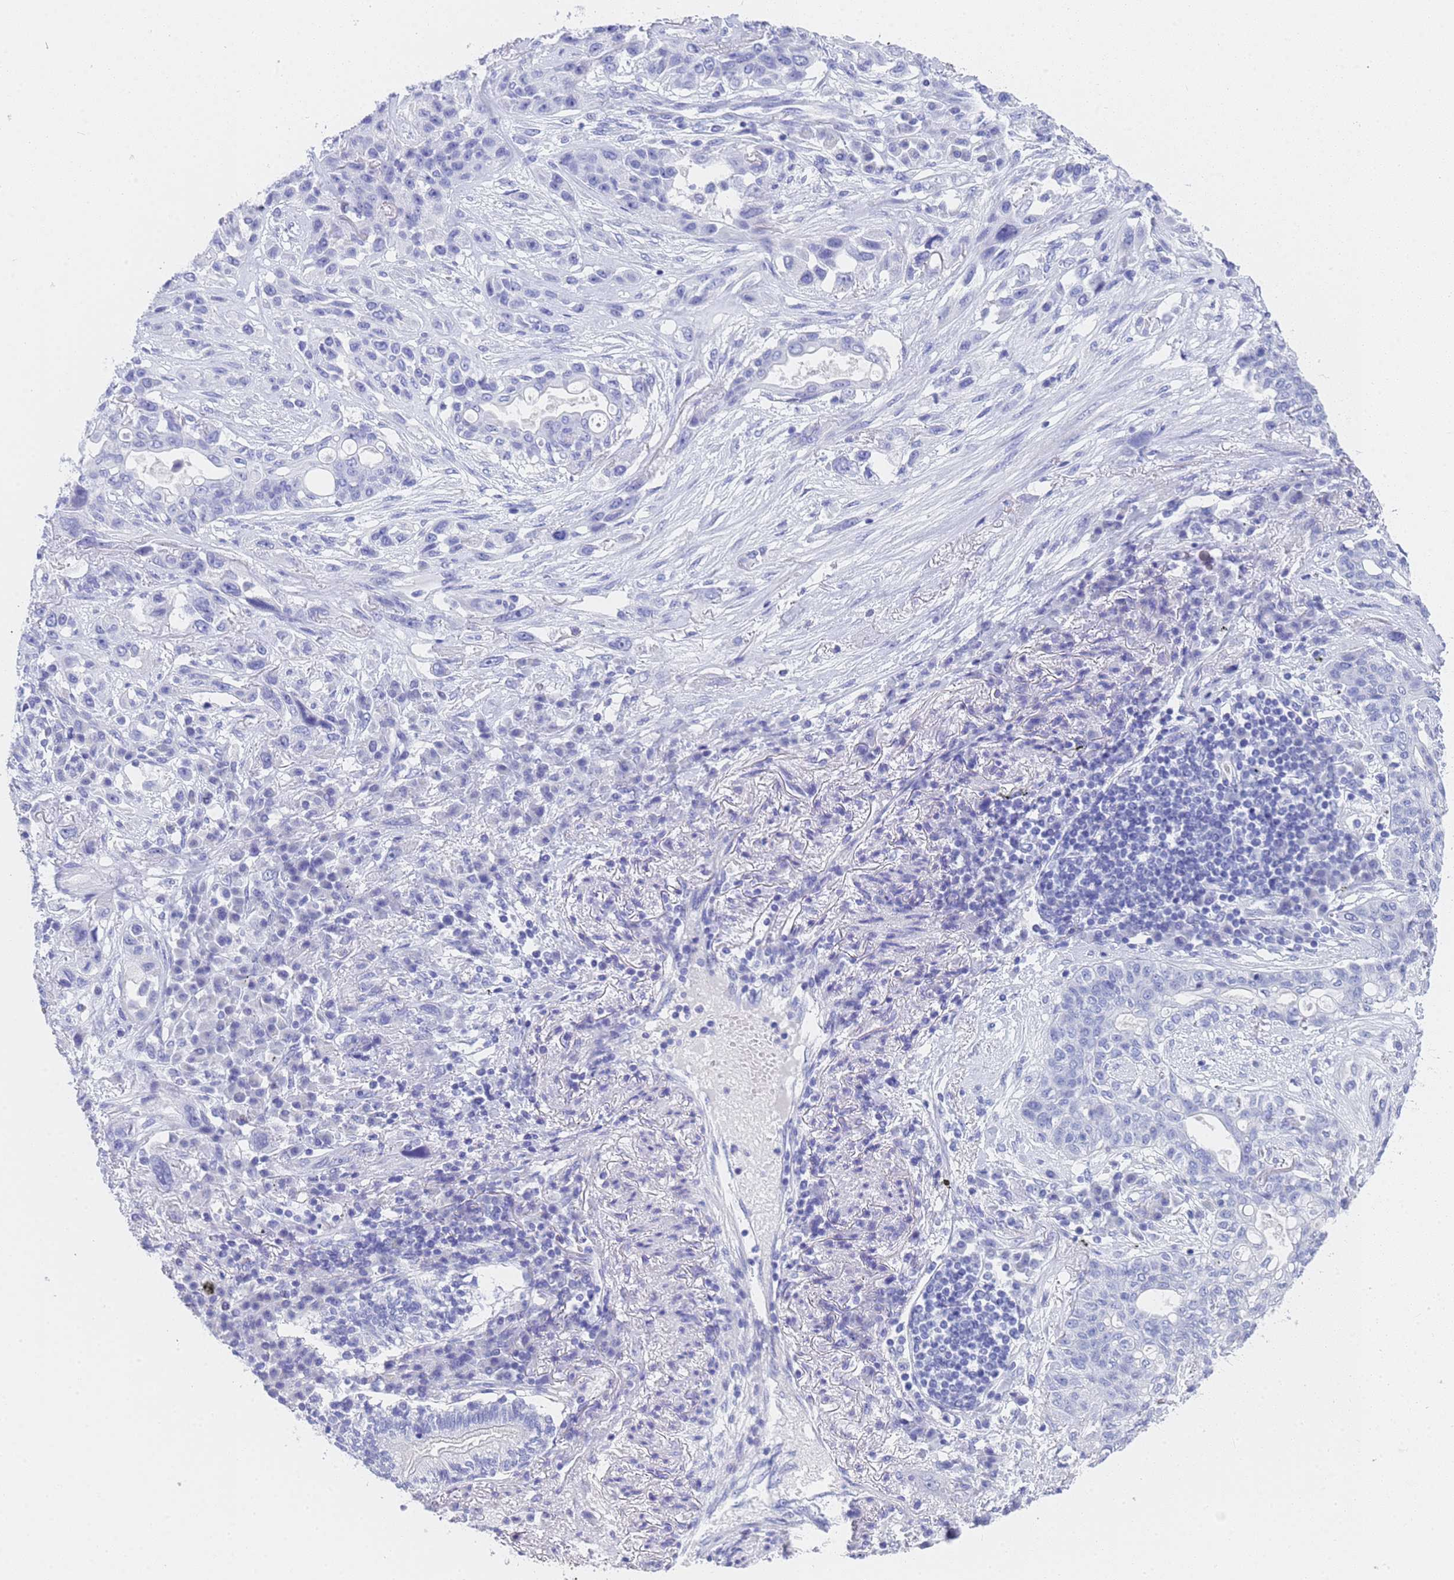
{"staining": {"intensity": "negative", "quantity": "none", "location": "none"}, "tissue": "lung cancer", "cell_type": "Tumor cells", "image_type": "cancer", "snomed": [{"axis": "morphology", "description": "Squamous cell carcinoma, NOS"}, {"axis": "topography", "description": "Lung"}], "caption": "A micrograph of lung cancer stained for a protein shows no brown staining in tumor cells.", "gene": "STATH", "patient": {"sex": "female", "age": 70}}